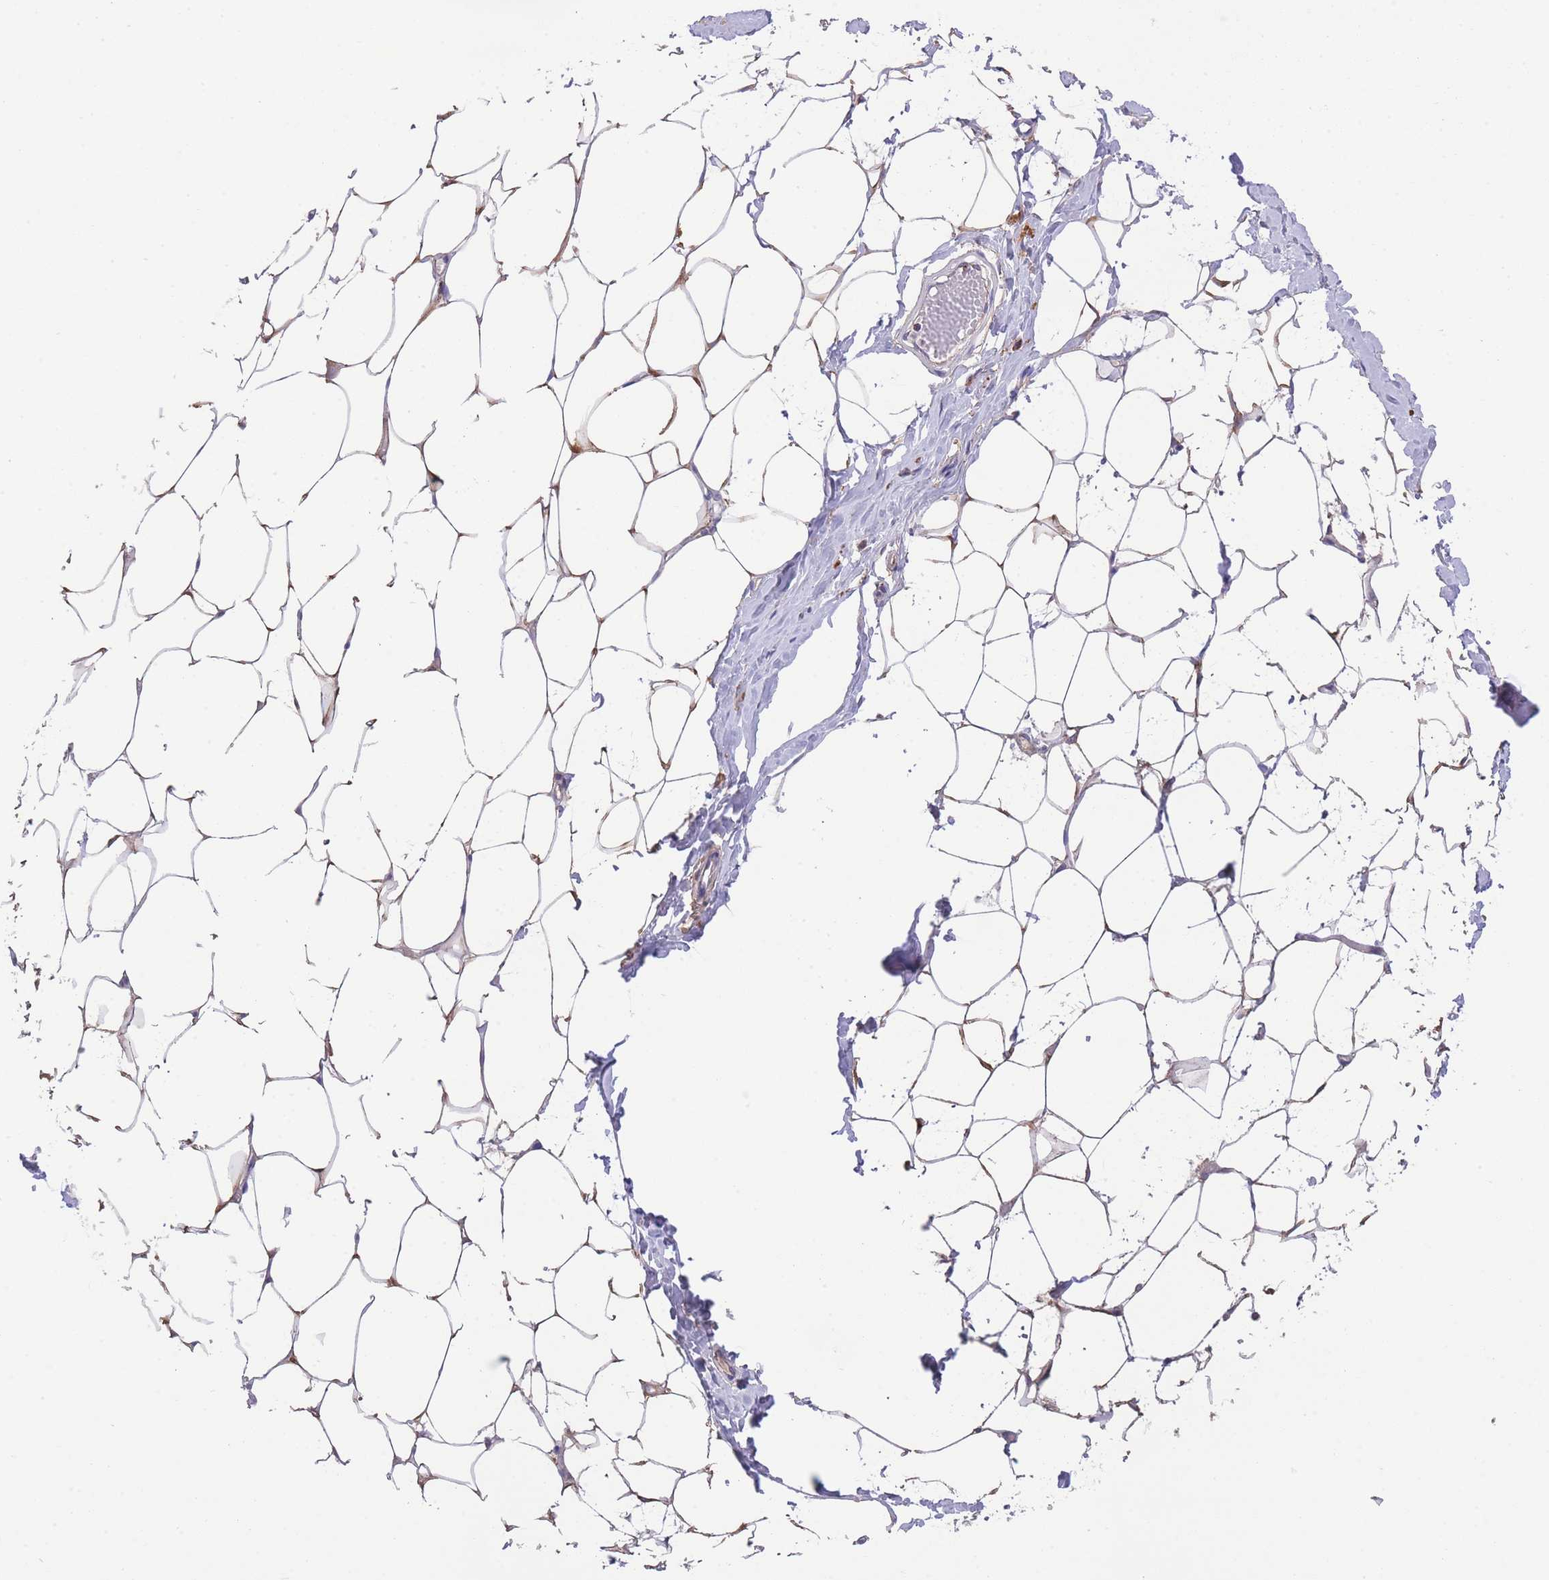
{"staining": {"intensity": "moderate", "quantity": ">75%", "location": "cytoplasmic/membranous"}, "tissue": "breast", "cell_type": "Adipocytes", "image_type": "normal", "snomed": [{"axis": "morphology", "description": "Normal tissue, NOS"}, {"axis": "topography", "description": "Breast"}], "caption": "A micrograph showing moderate cytoplasmic/membranous expression in approximately >75% of adipocytes in benign breast, as visualized by brown immunohistochemical staining.", "gene": "ST3GAL3", "patient": {"sex": "female", "age": 27}}